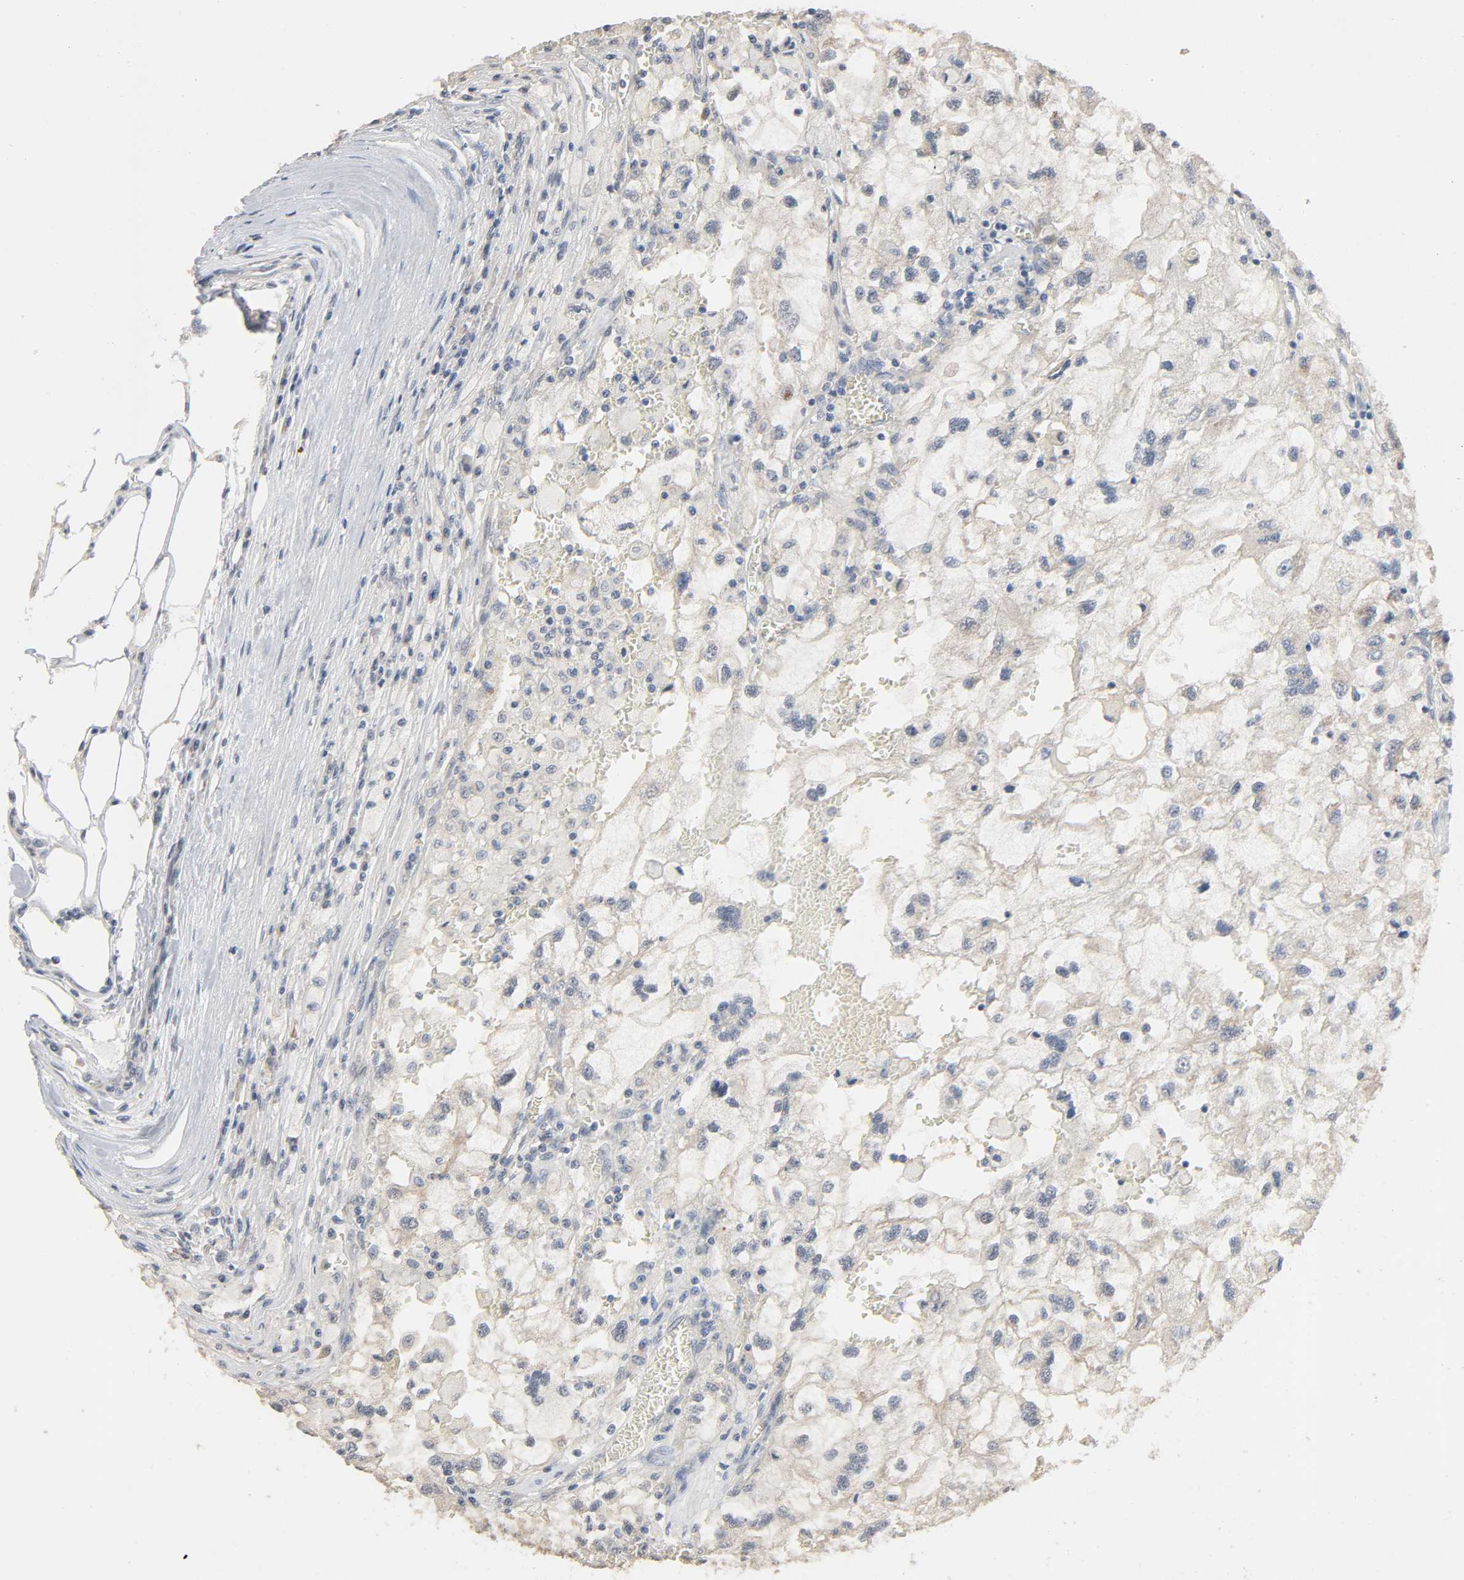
{"staining": {"intensity": "negative", "quantity": "none", "location": "none"}, "tissue": "renal cancer", "cell_type": "Tumor cells", "image_type": "cancer", "snomed": [{"axis": "morphology", "description": "Normal tissue, NOS"}, {"axis": "morphology", "description": "Adenocarcinoma, NOS"}, {"axis": "topography", "description": "Kidney"}], "caption": "Tumor cells show no significant protein positivity in renal cancer (adenocarcinoma).", "gene": "MAGEA8", "patient": {"sex": "male", "age": 71}}